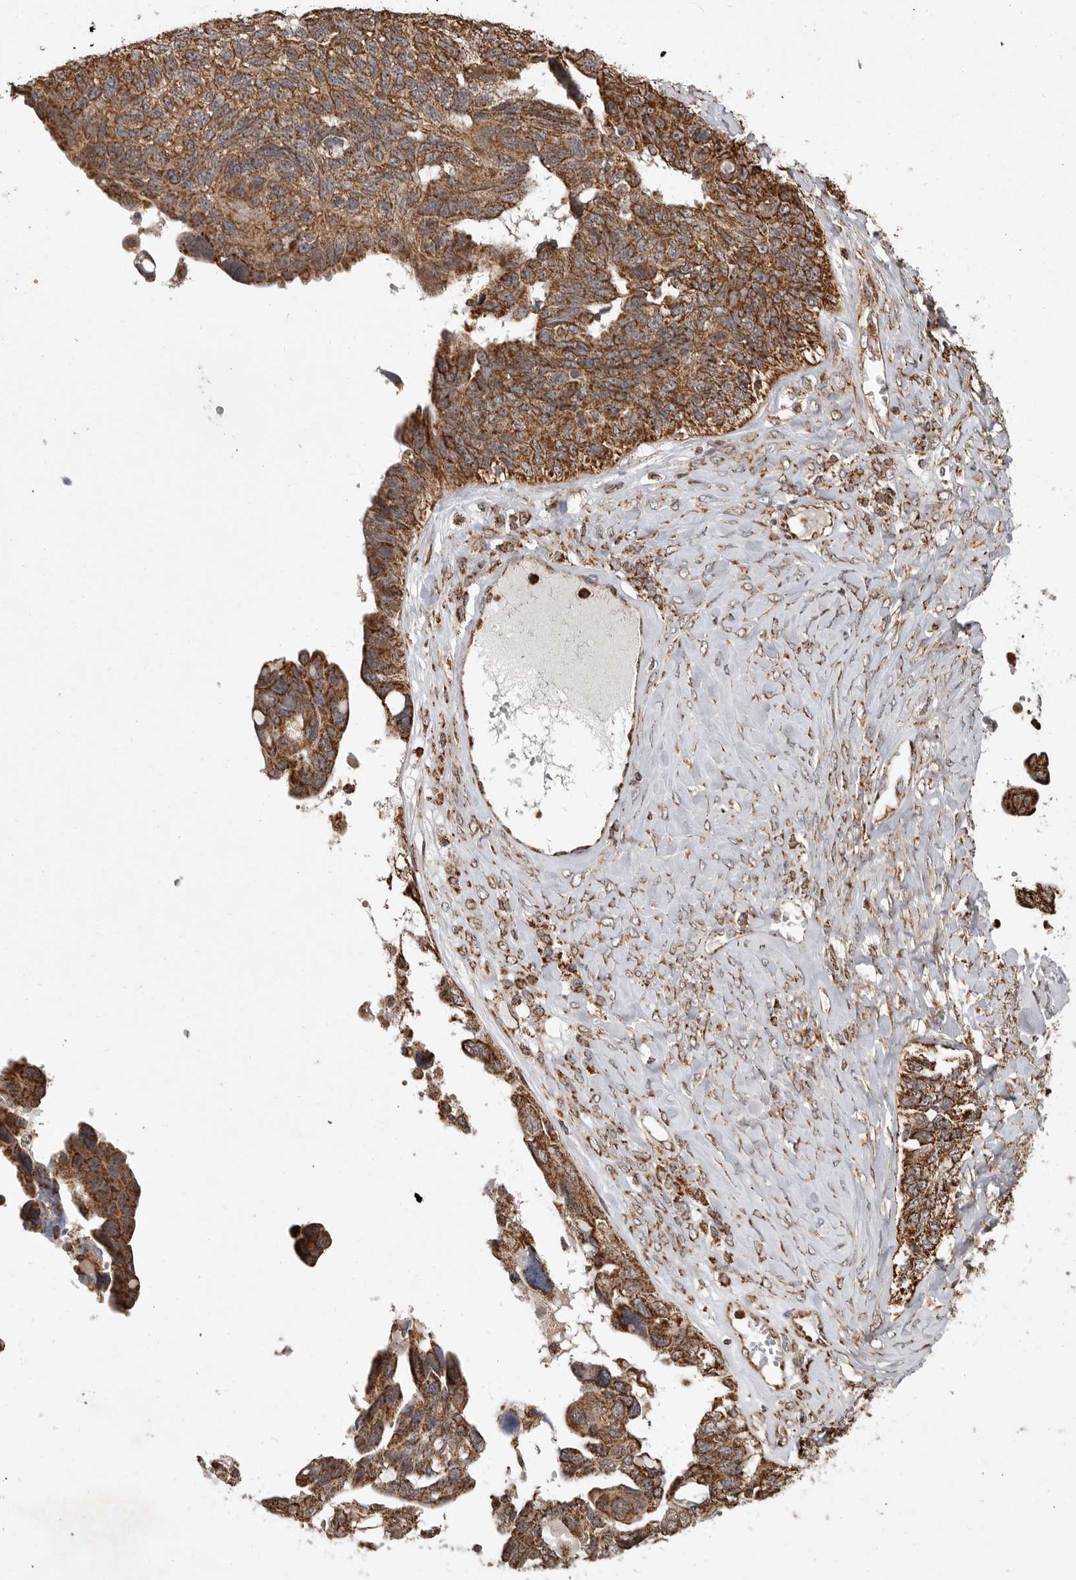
{"staining": {"intensity": "strong", "quantity": ">75%", "location": "cytoplasmic/membranous"}, "tissue": "ovarian cancer", "cell_type": "Tumor cells", "image_type": "cancer", "snomed": [{"axis": "morphology", "description": "Cystadenocarcinoma, serous, NOS"}, {"axis": "topography", "description": "Ovary"}], "caption": "Protein analysis of ovarian serous cystadenocarcinoma tissue demonstrates strong cytoplasmic/membranous expression in approximately >75% of tumor cells.", "gene": "GCNT2", "patient": {"sex": "female", "age": 79}}